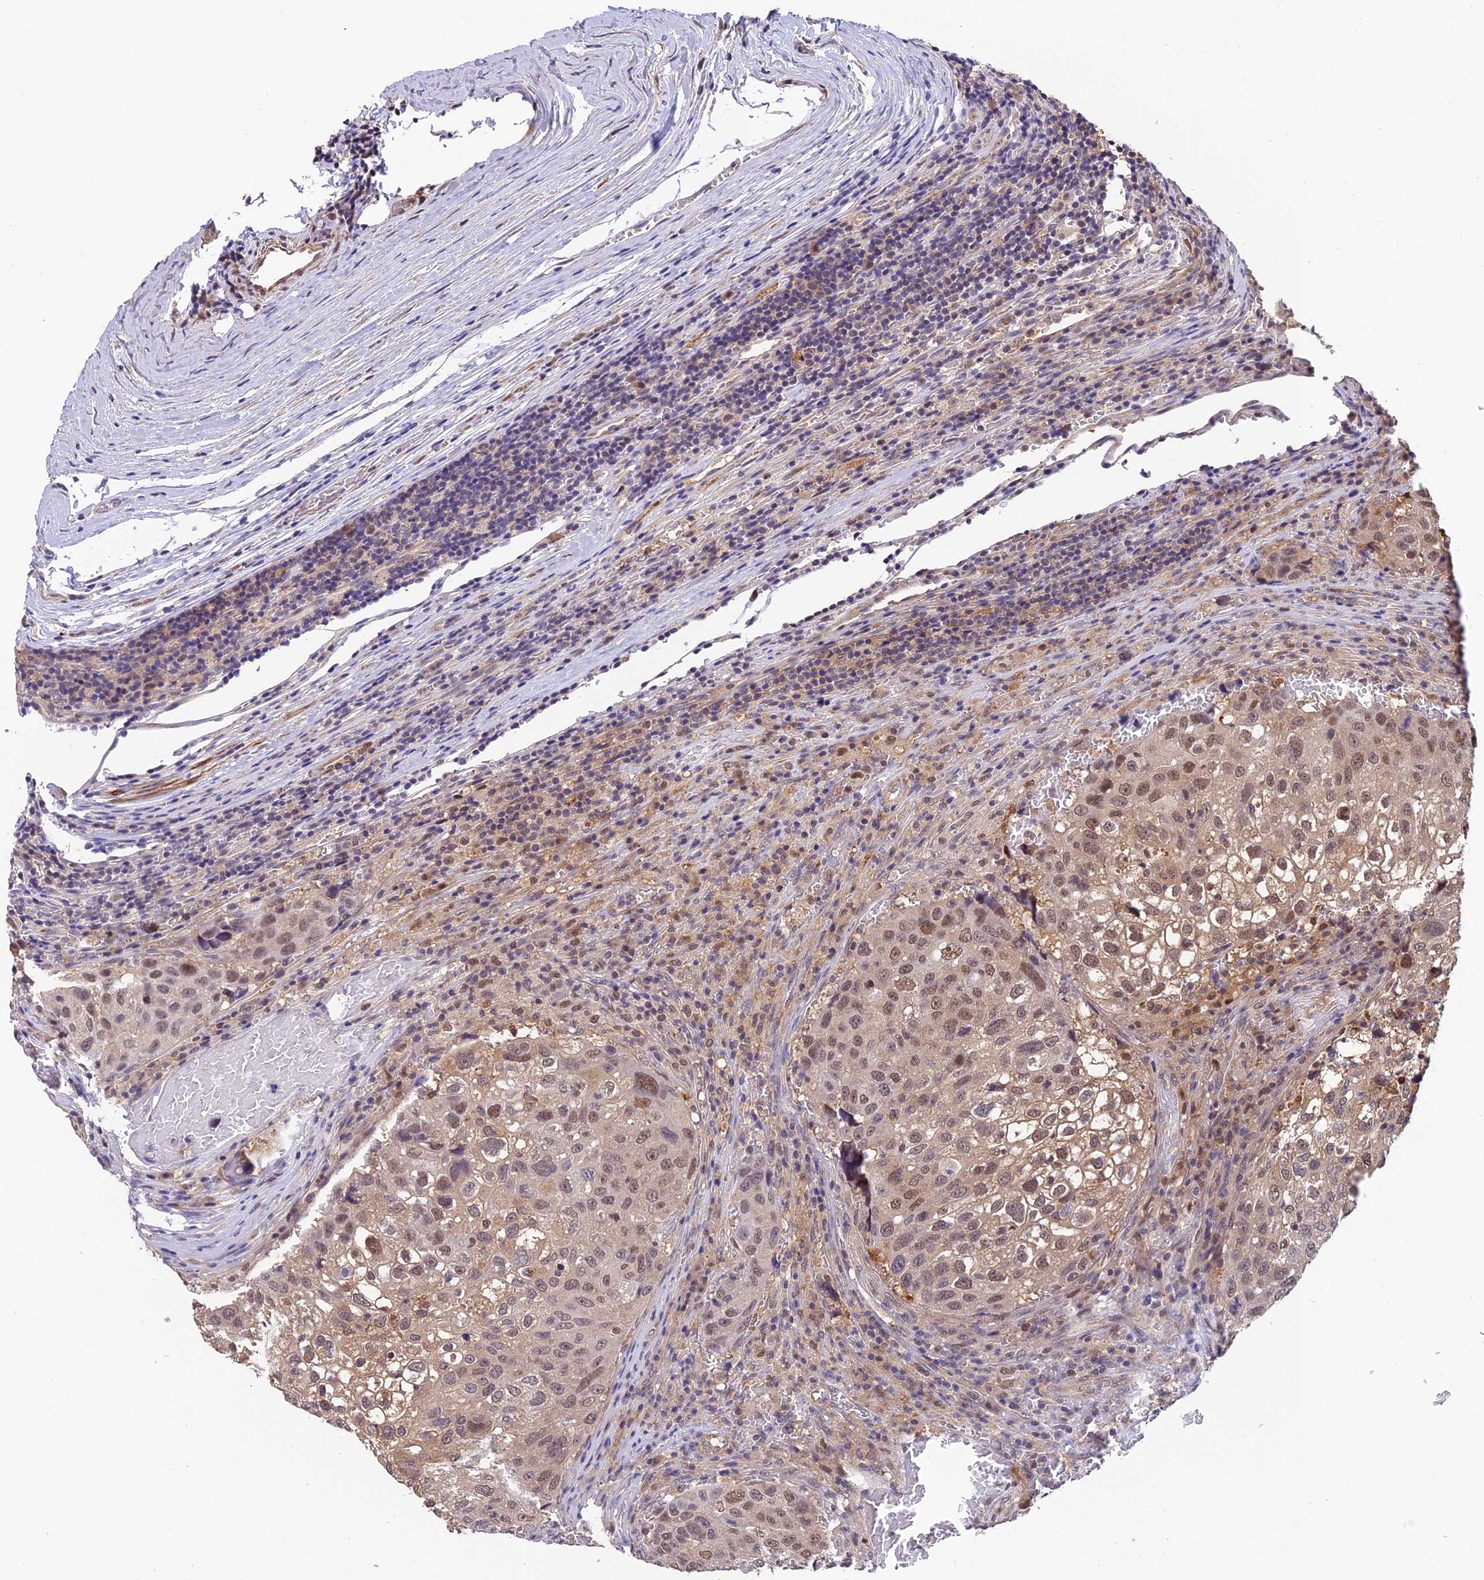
{"staining": {"intensity": "moderate", "quantity": ">75%", "location": "cytoplasmic/membranous,nuclear"}, "tissue": "urothelial cancer", "cell_type": "Tumor cells", "image_type": "cancer", "snomed": [{"axis": "morphology", "description": "Urothelial carcinoma, High grade"}, {"axis": "topography", "description": "Lymph node"}, {"axis": "topography", "description": "Urinary bladder"}], "caption": "There is medium levels of moderate cytoplasmic/membranous and nuclear expression in tumor cells of urothelial cancer, as demonstrated by immunohistochemical staining (brown color).", "gene": "PSMB3", "patient": {"sex": "male", "age": 51}}